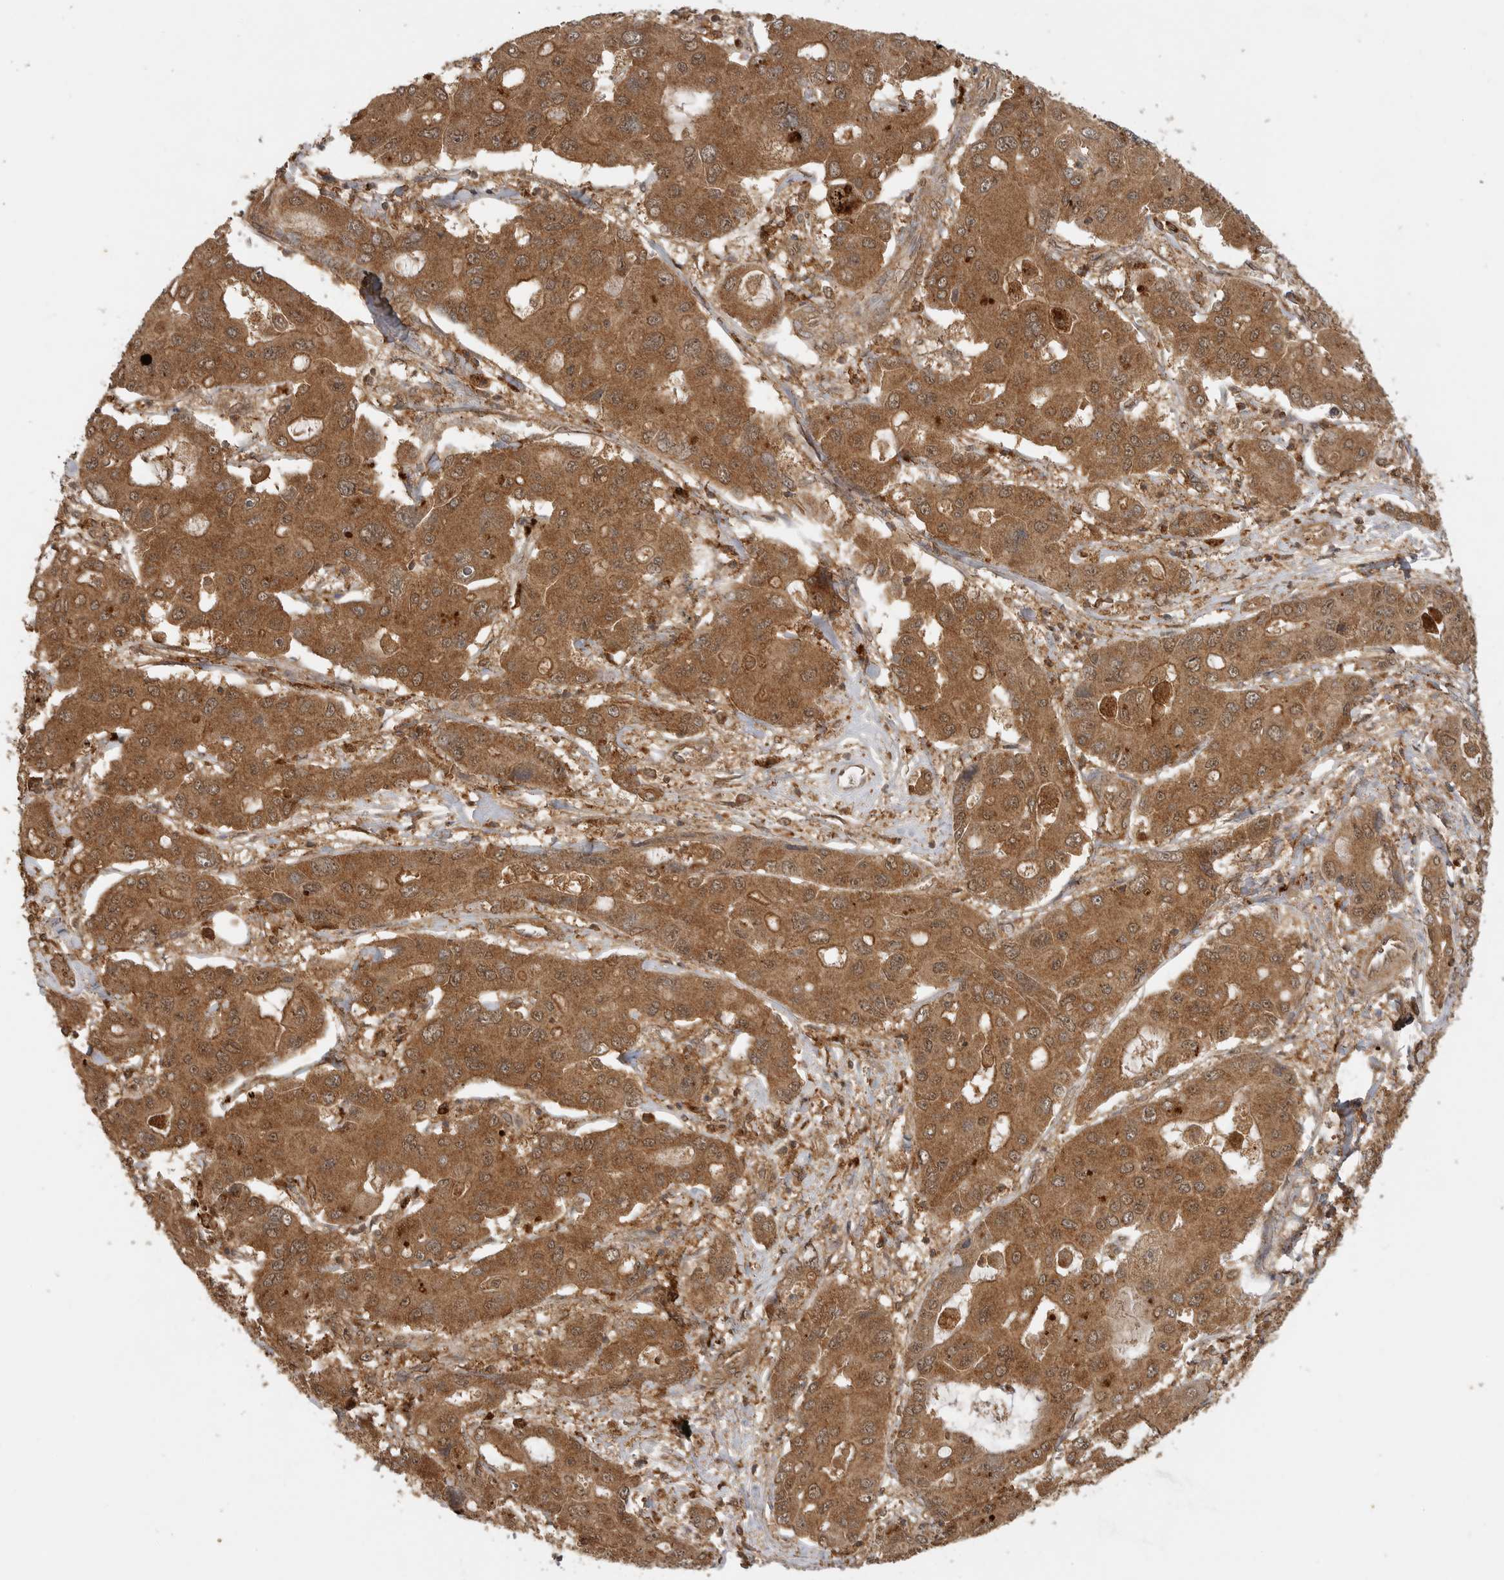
{"staining": {"intensity": "moderate", "quantity": ">75%", "location": "cytoplasmic/membranous"}, "tissue": "liver cancer", "cell_type": "Tumor cells", "image_type": "cancer", "snomed": [{"axis": "morphology", "description": "Cholangiocarcinoma"}, {"axis": "topography", "description": "Liver"}], "caption": "This photomicrograph demonstrates immunohistochemistry staining of liver cholangiocarcinoma, with medium moderate cytoplasmic/membranous expression in approximately >75% of tumor cells.", "gene": "ICOSLG", "patient": {"sex": "male", "age": 67}}